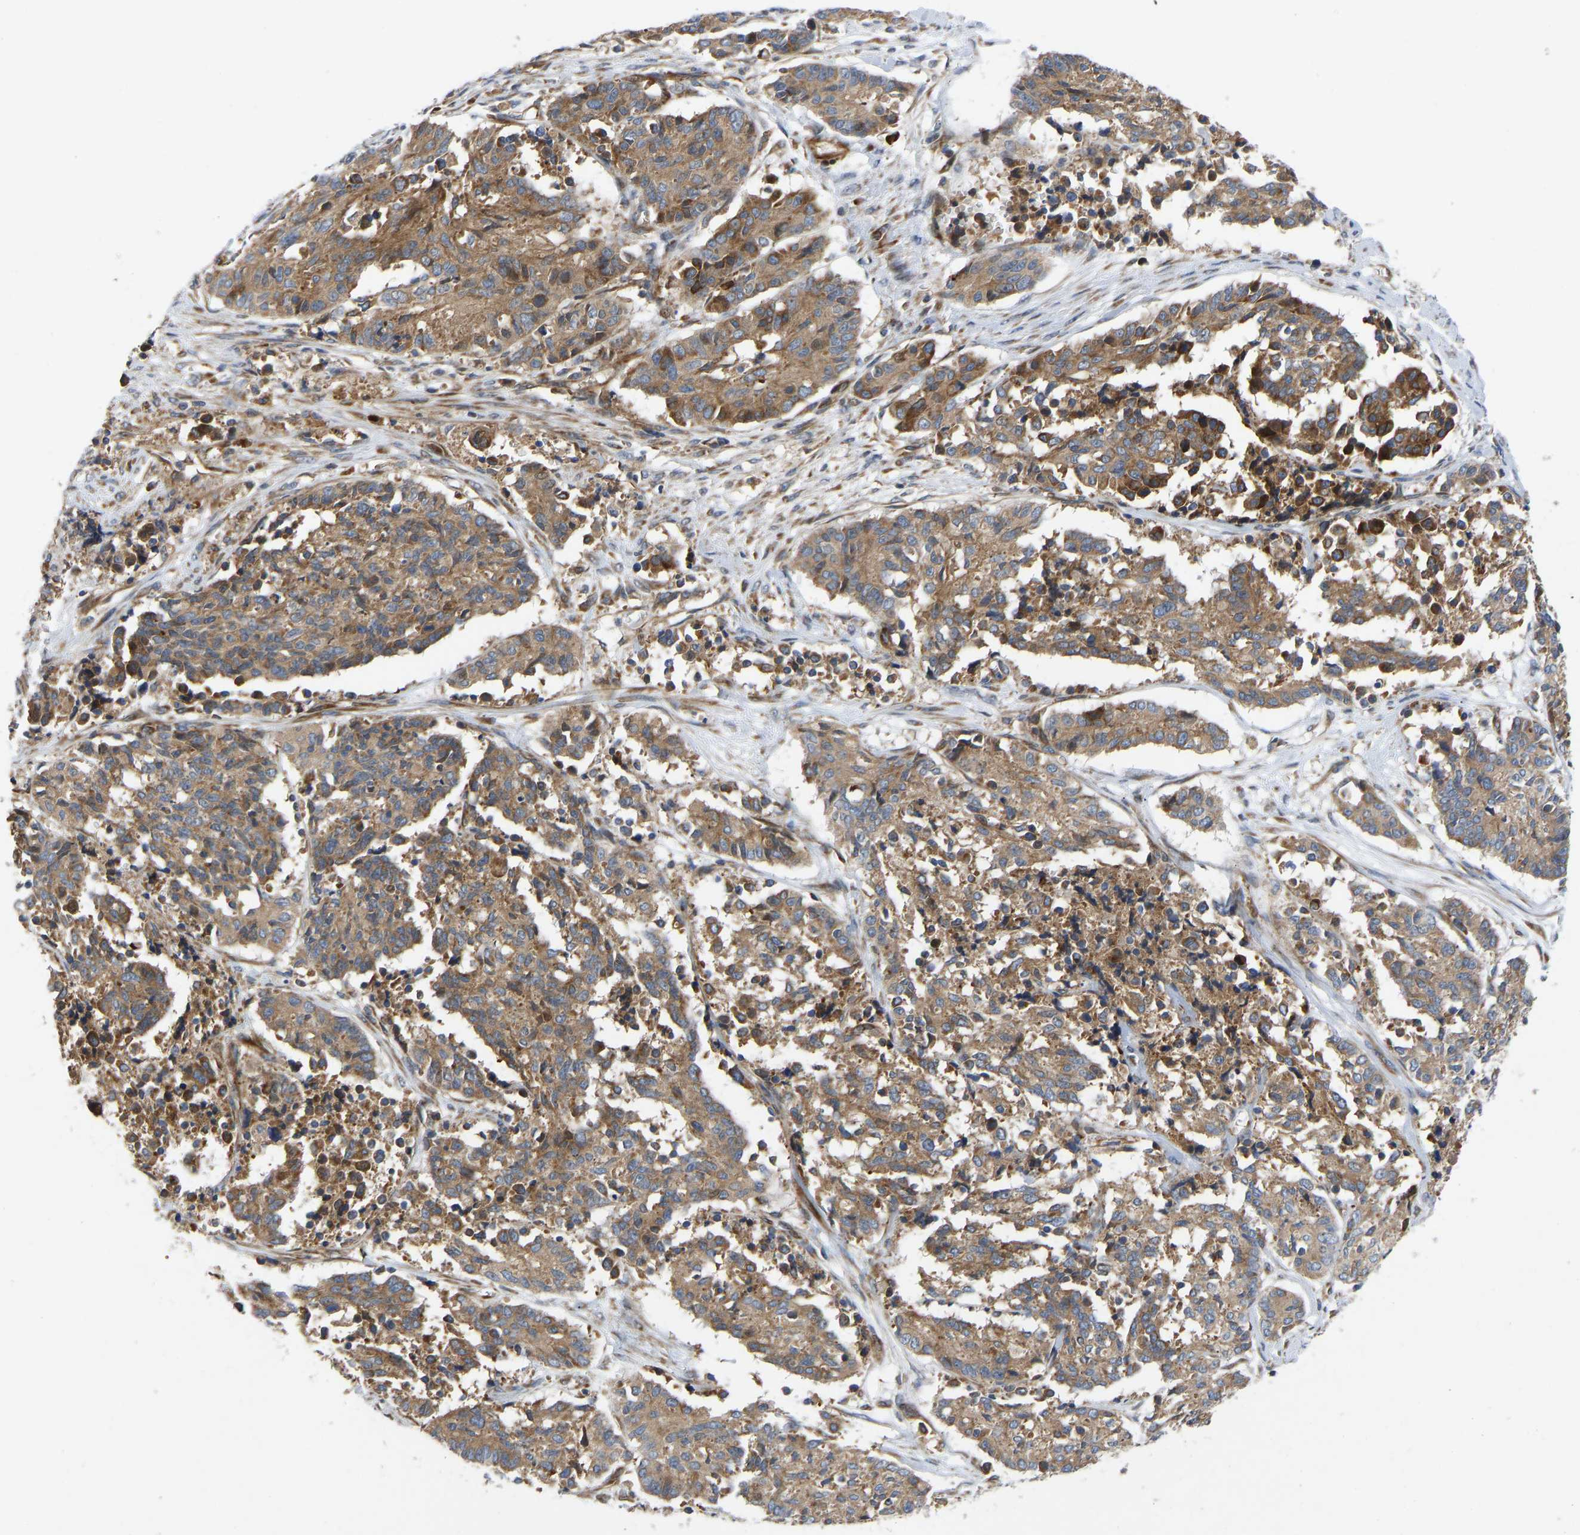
{"staining": {"intensity": "moderate", "quantity": ">75%", "location": "cytoplasmic/membranous"}, "tissue": "cervical cancer", "cell_type": "Tumor cells", "image_type": "cancer", "snomed": [{"axis": "morphology", "description": "Squamous cell carcinoma, NOS"}, {"axis": "topography", "description": "Cervix"}], "caption": "The immunohistochemical stain labels moderate cytoplasmic/membranous positivity in tumor cells of cervical squamous cell carcinoma tissue. (Brightfield microscopy of DAB IHC at high magnification).", "gene": "TMEM38B", "patient": {"sex": "female", "age": 35}}